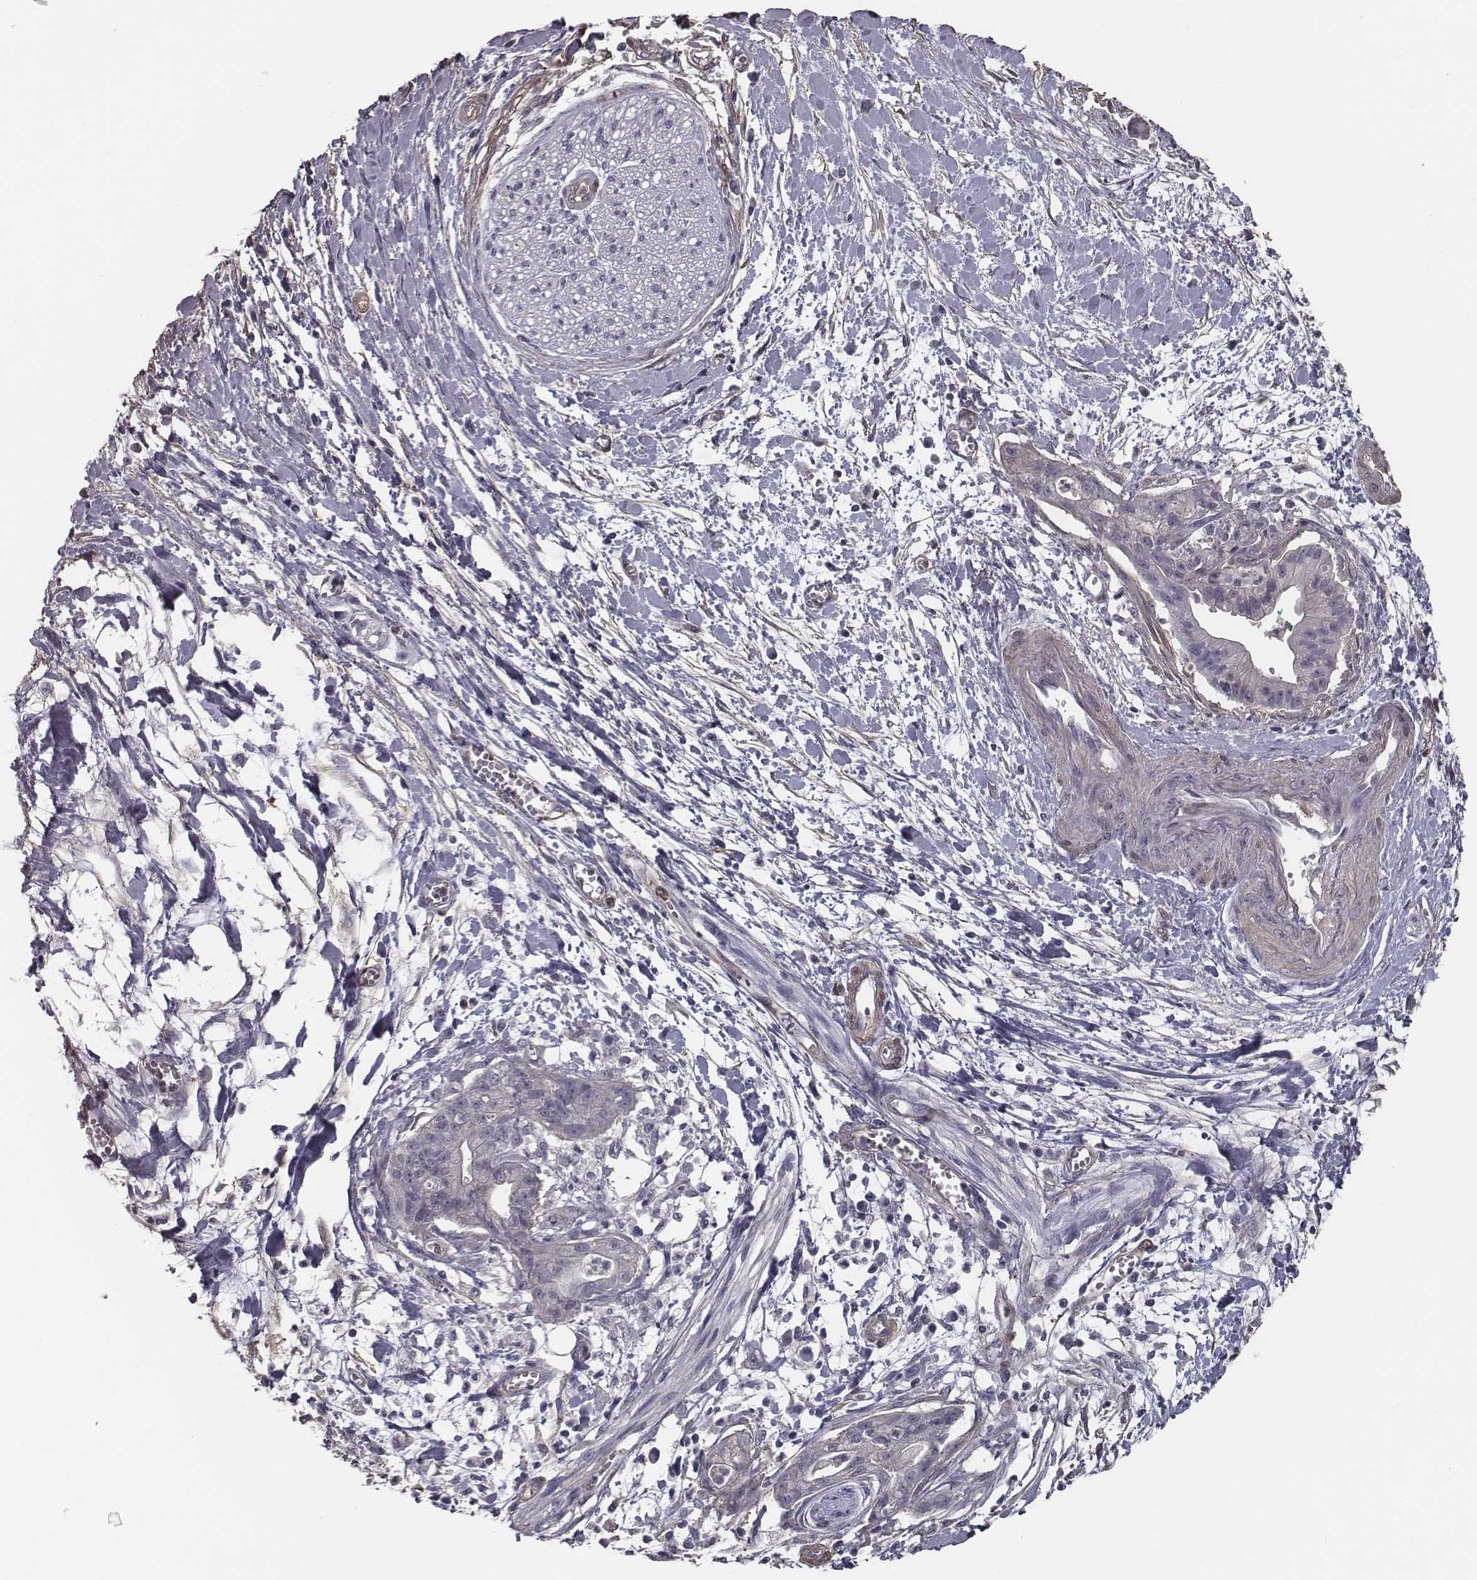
{"staining": {"intensity": "negative", "quantity": "none", "location": "none"}, "tissue": "pancreatic cancer", "cell_type": "Tumor cells", "image_type": "cancer", "snomed": [{"axis": "morphology", "description": "Normal tissue, NOS"}, {"axis": "morphology", "description": "Adenocarcinoma, NOS"}, {"axis": "topography", "description": "Lymph node"}, {"axis": "topography", "description": "Pancreas"}], "caption": "A high-resolution micrograph shows immunohistochemistry (IHC) staining of adenocarcinoma (pancreatic), which demonstrates no significant expression in tumor cells.", "gene": "ISYNA1", "patient": {"sex": "female", "age": 58}}